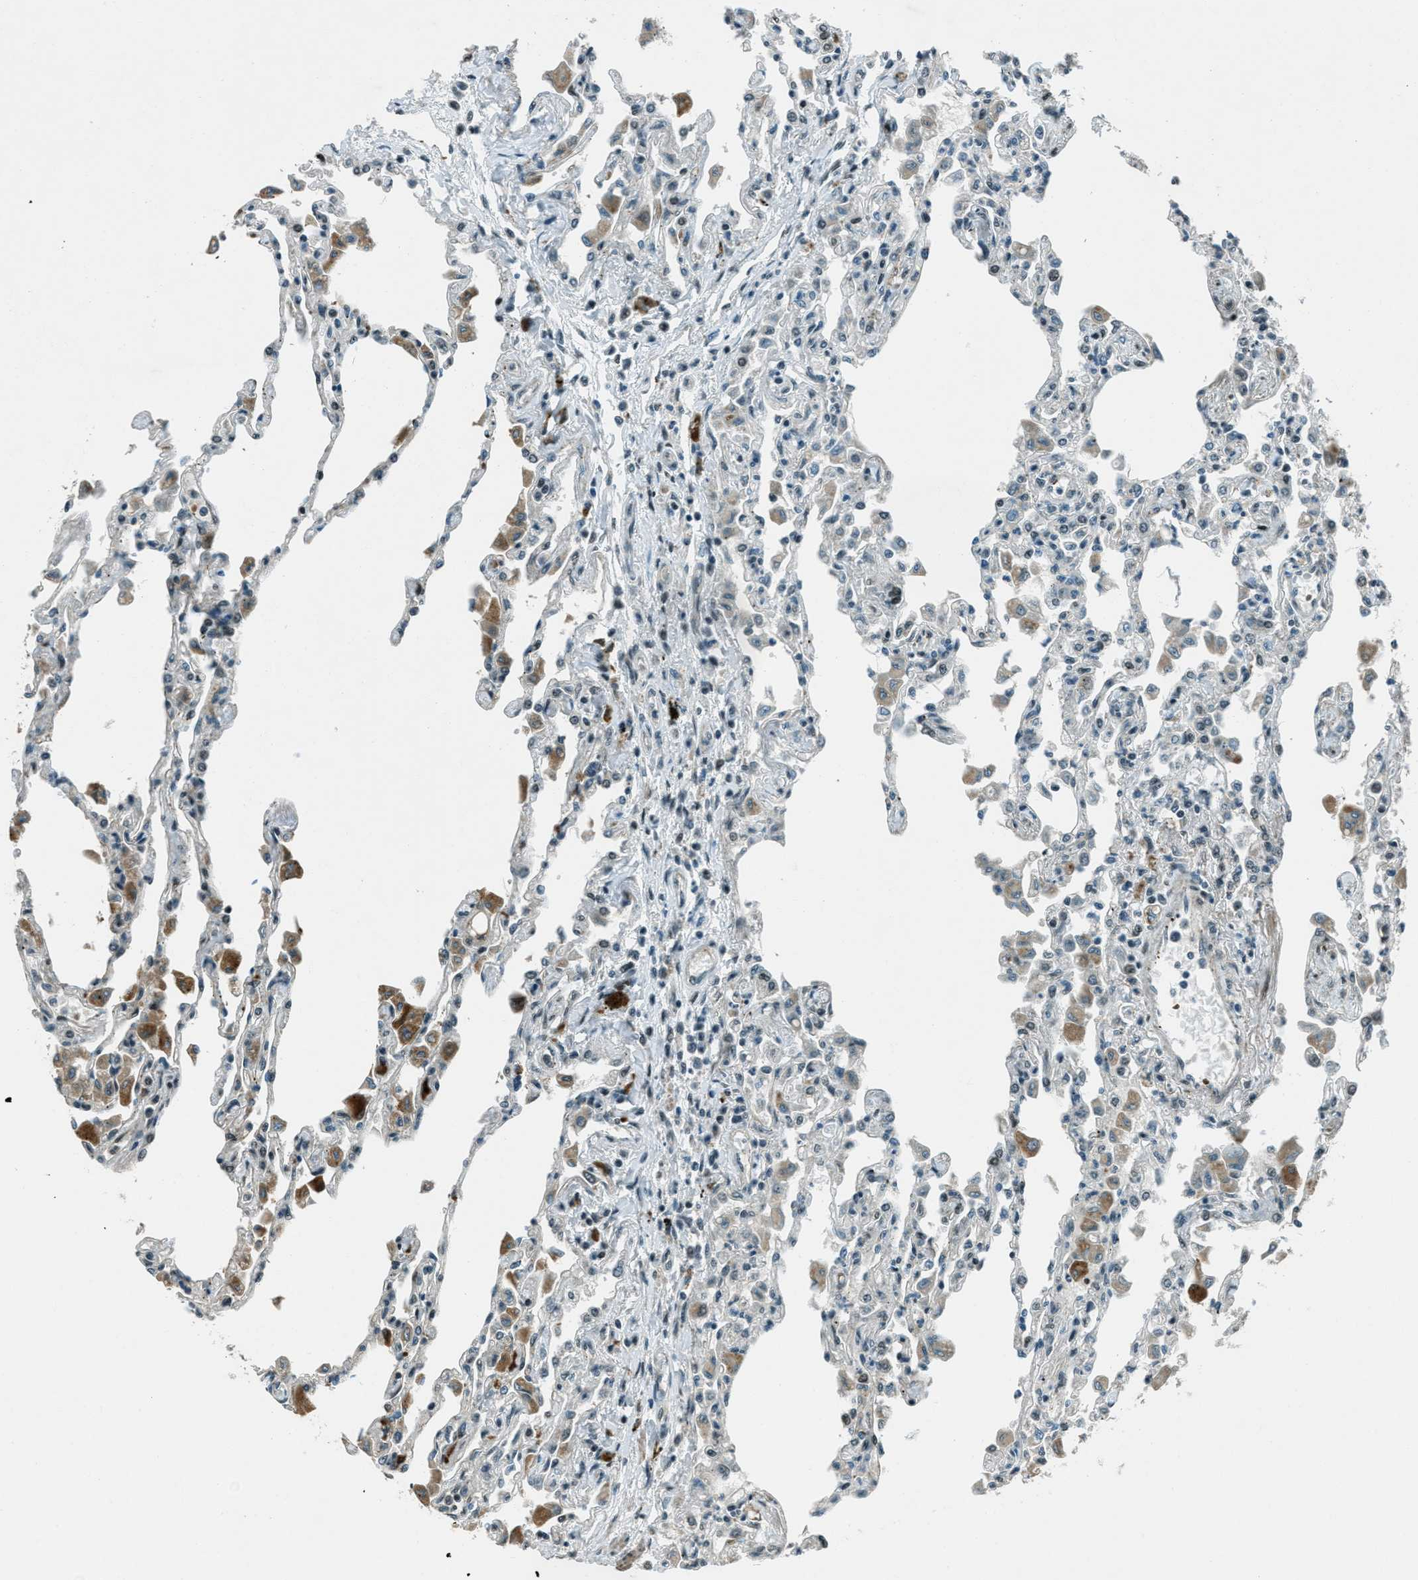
{"staining": {"intensity": "moderate", "quantity": "<25%", "location": "nuclear"}, "tissue": "lung", "cell_type": "Alveolar cells", "image_type": "normal", "snomed": [{"axis": "morphology", "description": "Normal tissue, NOS"}, {"axis": "topography", "description": "Bronchus"}, {"axis": "topography", "description": "Lung"}], "caption": "Moderate nuclear protein positivity is identified in approximately <25% of alveolar cells in lung. (Brightfield microscopy of DAB IHC at high magnification).", "gene": "TARDBP", "patient": {"sex": "female", "age": 49}}